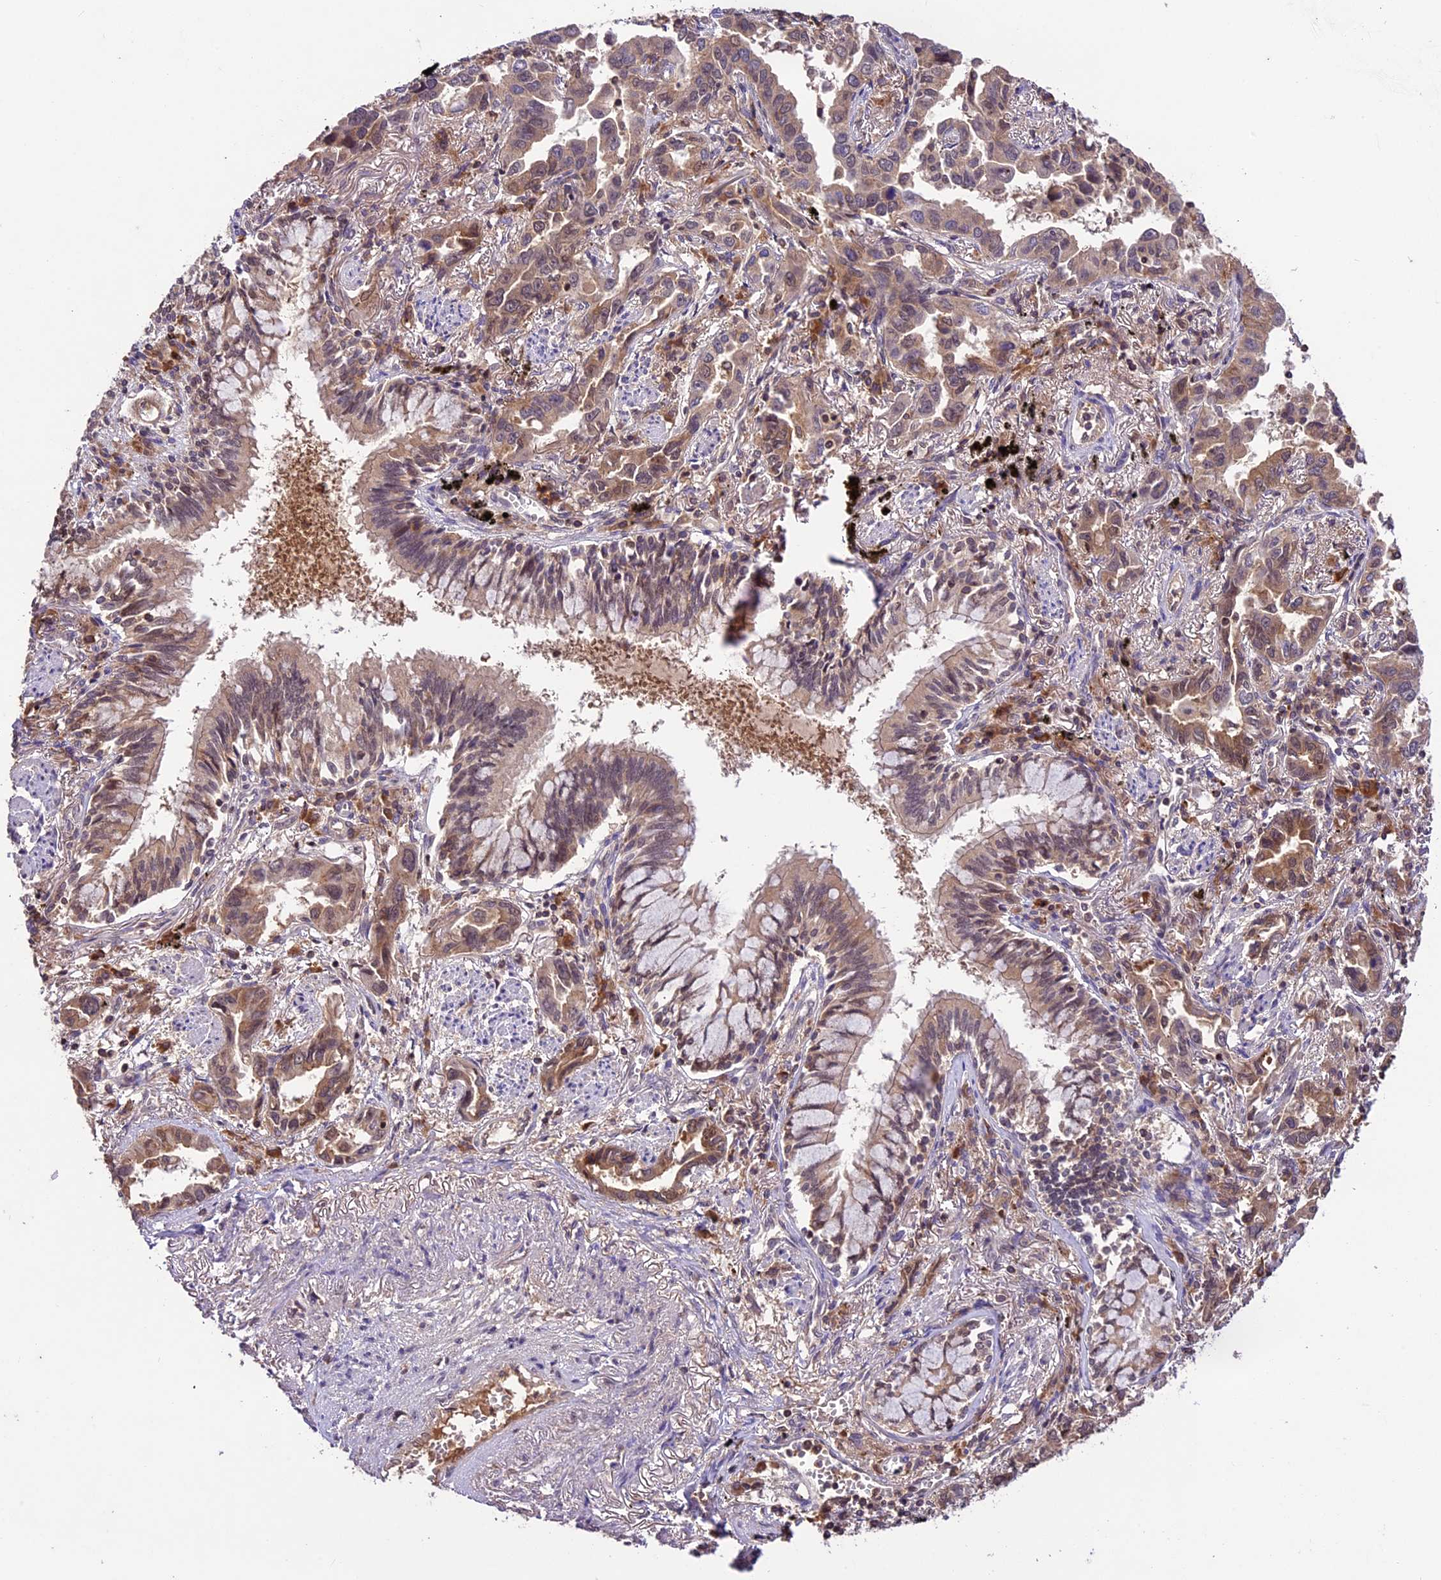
{"staining": {"intensity": "moderate", "quantity": ">75%", "location": "cytoplasmic/membranous"}, "tissue": "lung cancer", "cell_type": "Tumor cells", "image_type": "cancer", "snomed": [{"axis": "morphology", "description": "Adenocarcinoma, NOS"}, {"axis": "topography", "description": "Lung"}], "caption": "An immunohistochemistry (IHC) image of tumor tissue is shown. Protein staining in brown labels moderate cytoplasmic/membranous positivity in lung adenocarcinoma within tumor cells.", "gene": "ATP10A", "patient": {"sex": "male", "age": 67}}